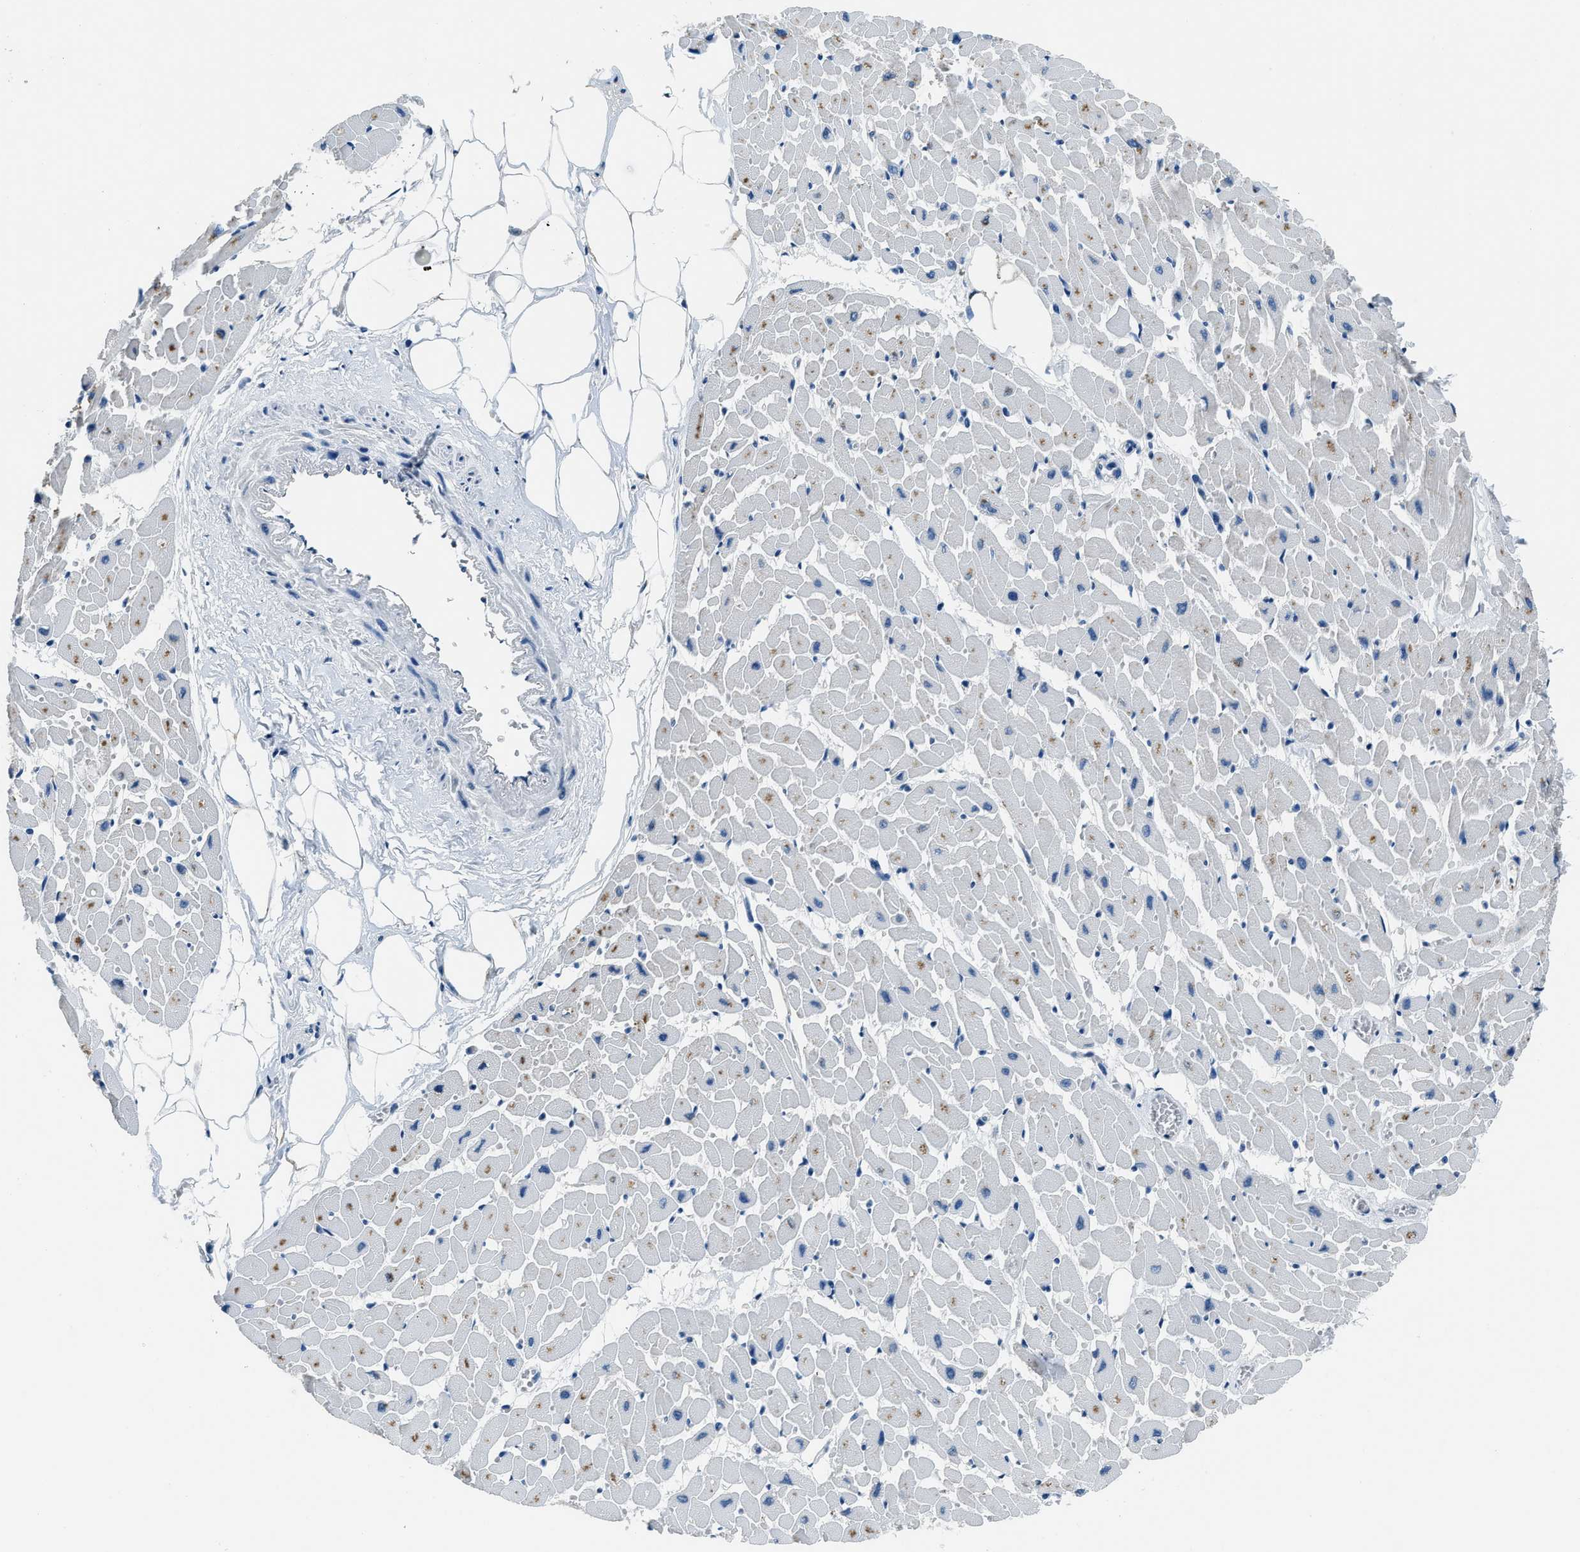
{"staining": {"intensity": "weak", "quantity": "<25%", "location": "cytoplasmic/membranous"}, "tissue": "heart muscle", "cell_type": "Cardiomyocytes", "image_type": "normal", "snomed": [{"axis": "morphology", "description": "Normal tissue, NOS"}, {"axis": "topography", "description": "Heart"}], "caption": "Micrograph shows no significant protein staining in cardiomyocytes of benign heart muscle.", "gene": "GJA3", "patient": {"sex": "female", "age": 19}}